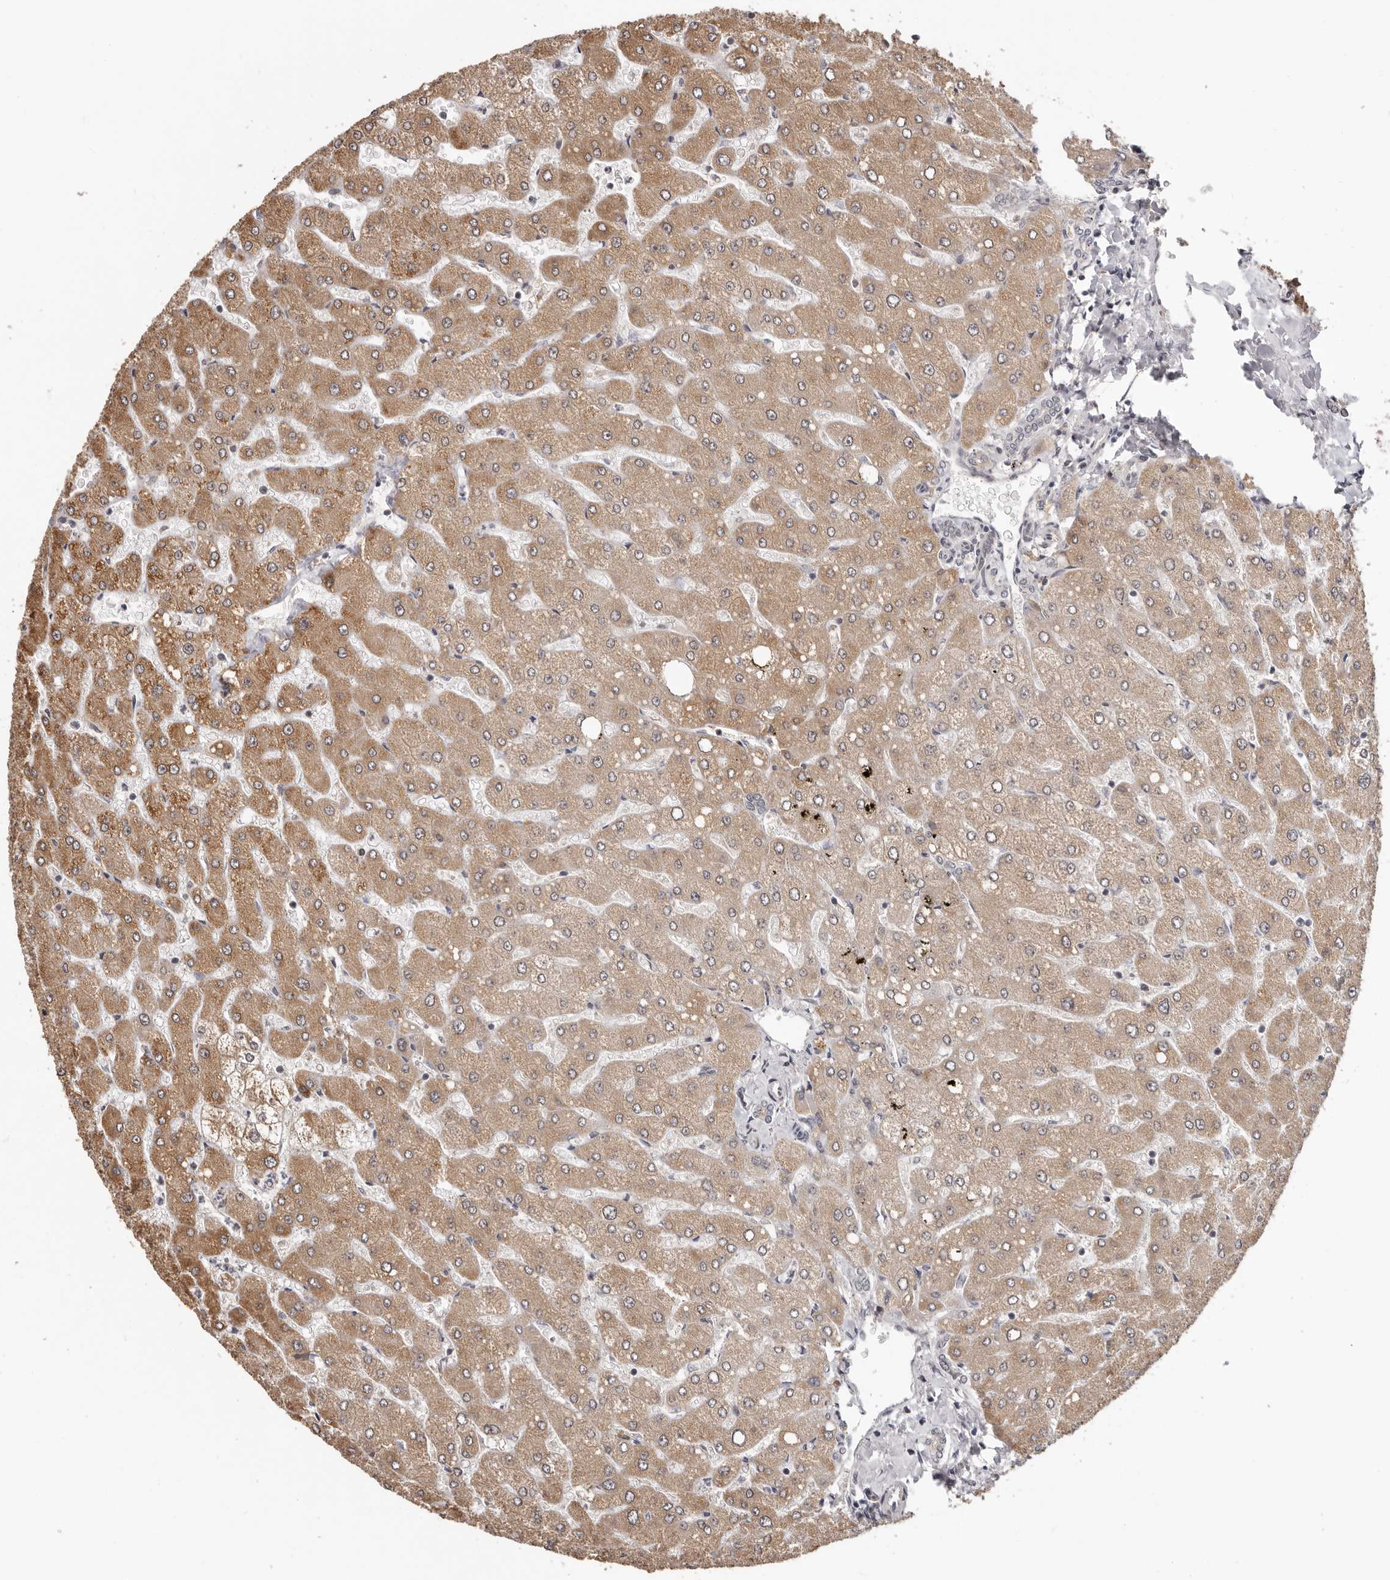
{"staining": {"intensity": "moderate", "quantity": ">75%", "location": "cytoplasmic/membranous"}, "tissue": "liver", "cell_type": "Cholangiocytes", "image_type": "normal", "snomed": [{"axis": "morphology", "description": "Normal tissue, NOS"}, {"axis": "topography", "description": "Liver"}], "caption": "This histopathology image reveals normal liver stained with IHC to label a protein in brown. The cytoplasmic/membranous of cholangiocytes show moderate positivity for the protein. Nuclei are counter-stained blue.", "gene": "TBX5", "patient": {"sex": "male", "age": 55}}